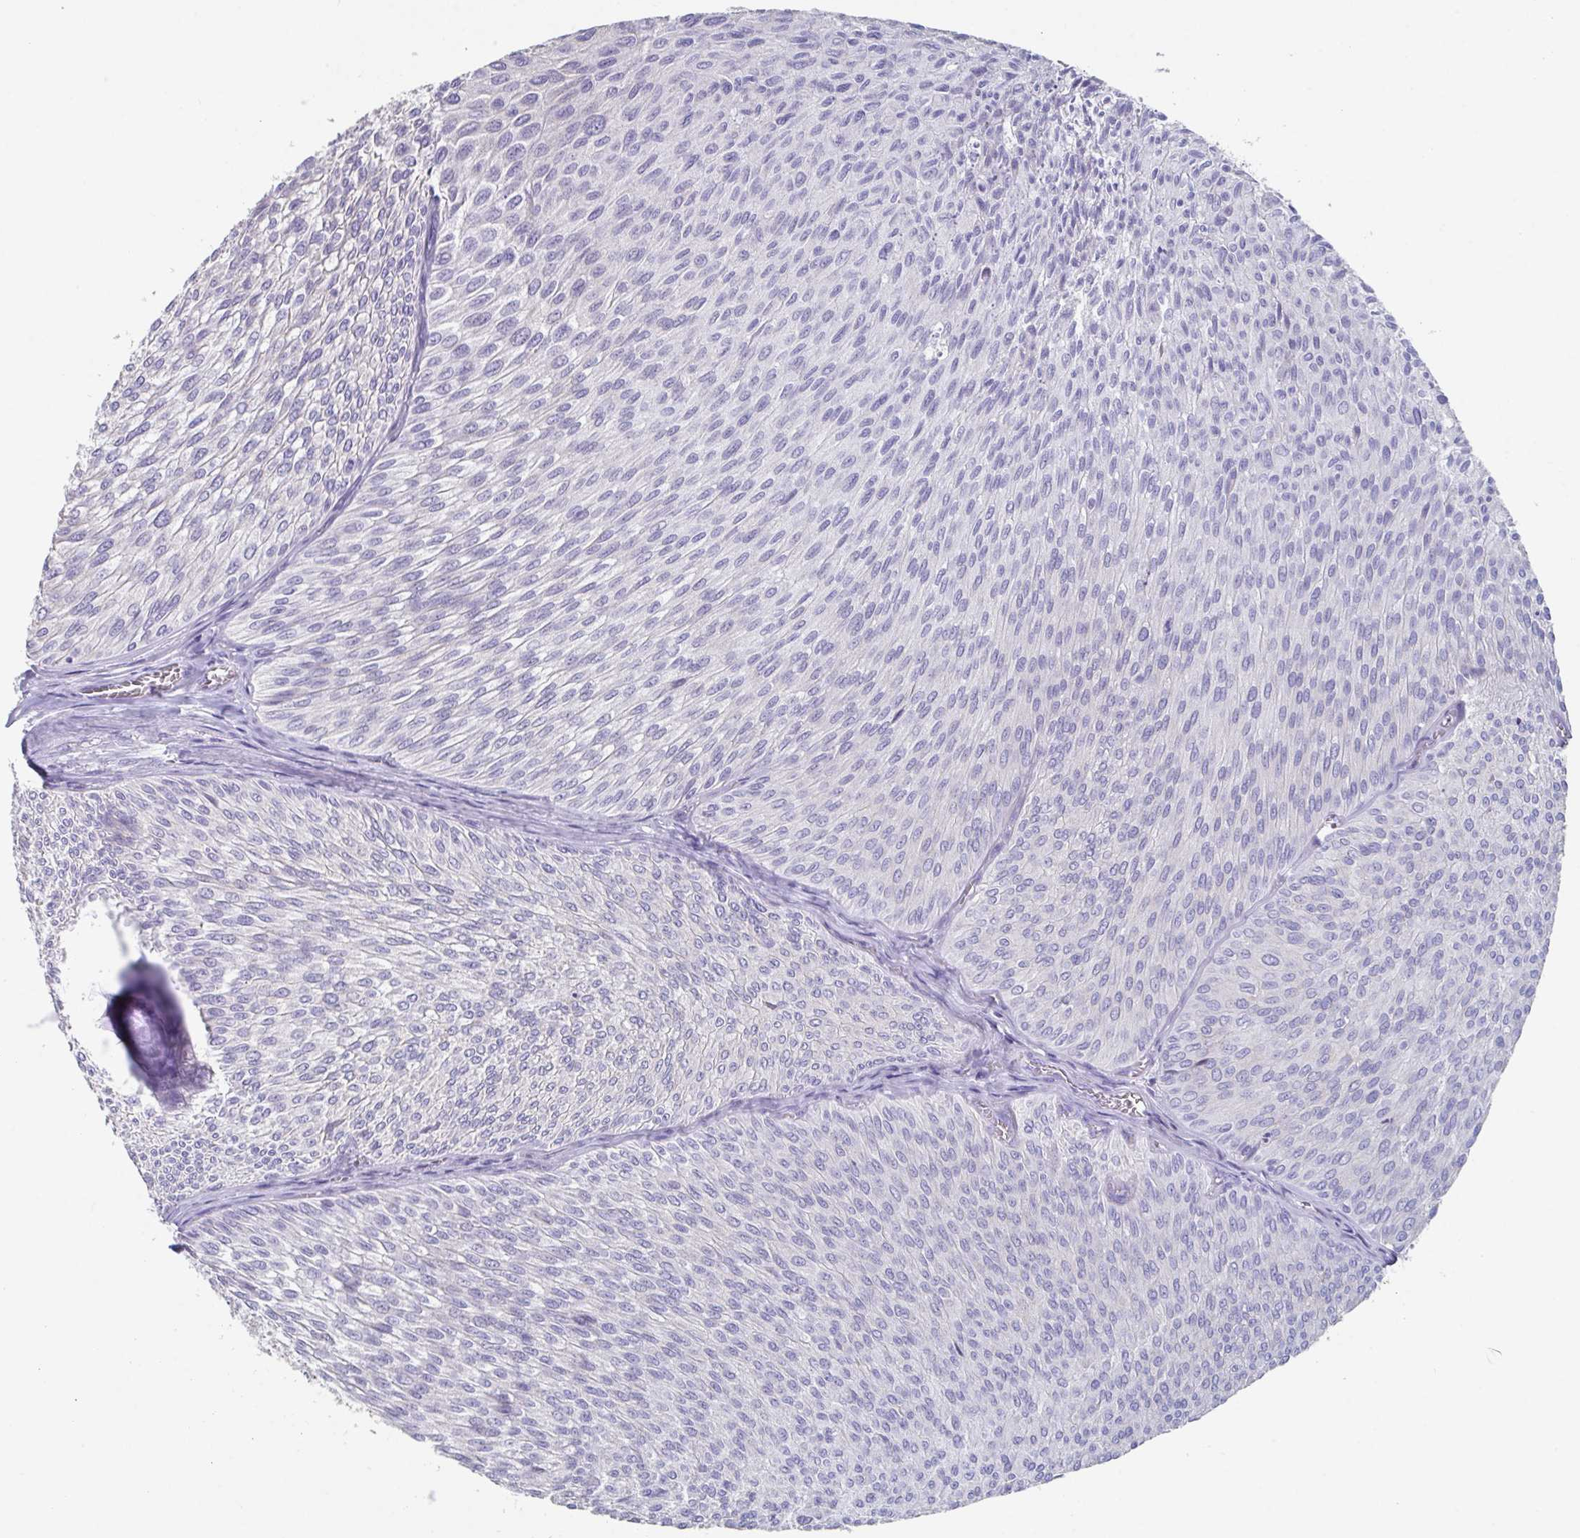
{"staining": {"intensity": "negative", "quantity": "none", "location": "none"}, "tissue": "urothelial cancer", "cell_type": "Tumor cells", "image_type": "cancer", "snomed": [{"axis": "morphology", "description": "Urothelial carcinoma, Low grade"}, {"axis": "topography", "description": "Urinary bladder"}], "caption": "An immunohistochemistry histopathology image of low-grade urothelial carcinoma is shown. There is no staining in tumor cells of low-grade urothelial carcinoma. (Stains: DAB (3,3'-diaminobenzidine) IHC with hematoxylin counter stain, Microscopy: brightfield microscopy at high magnification).", "gene": "SLC44A4", "patient": {"sex": "male", "age": 91}}